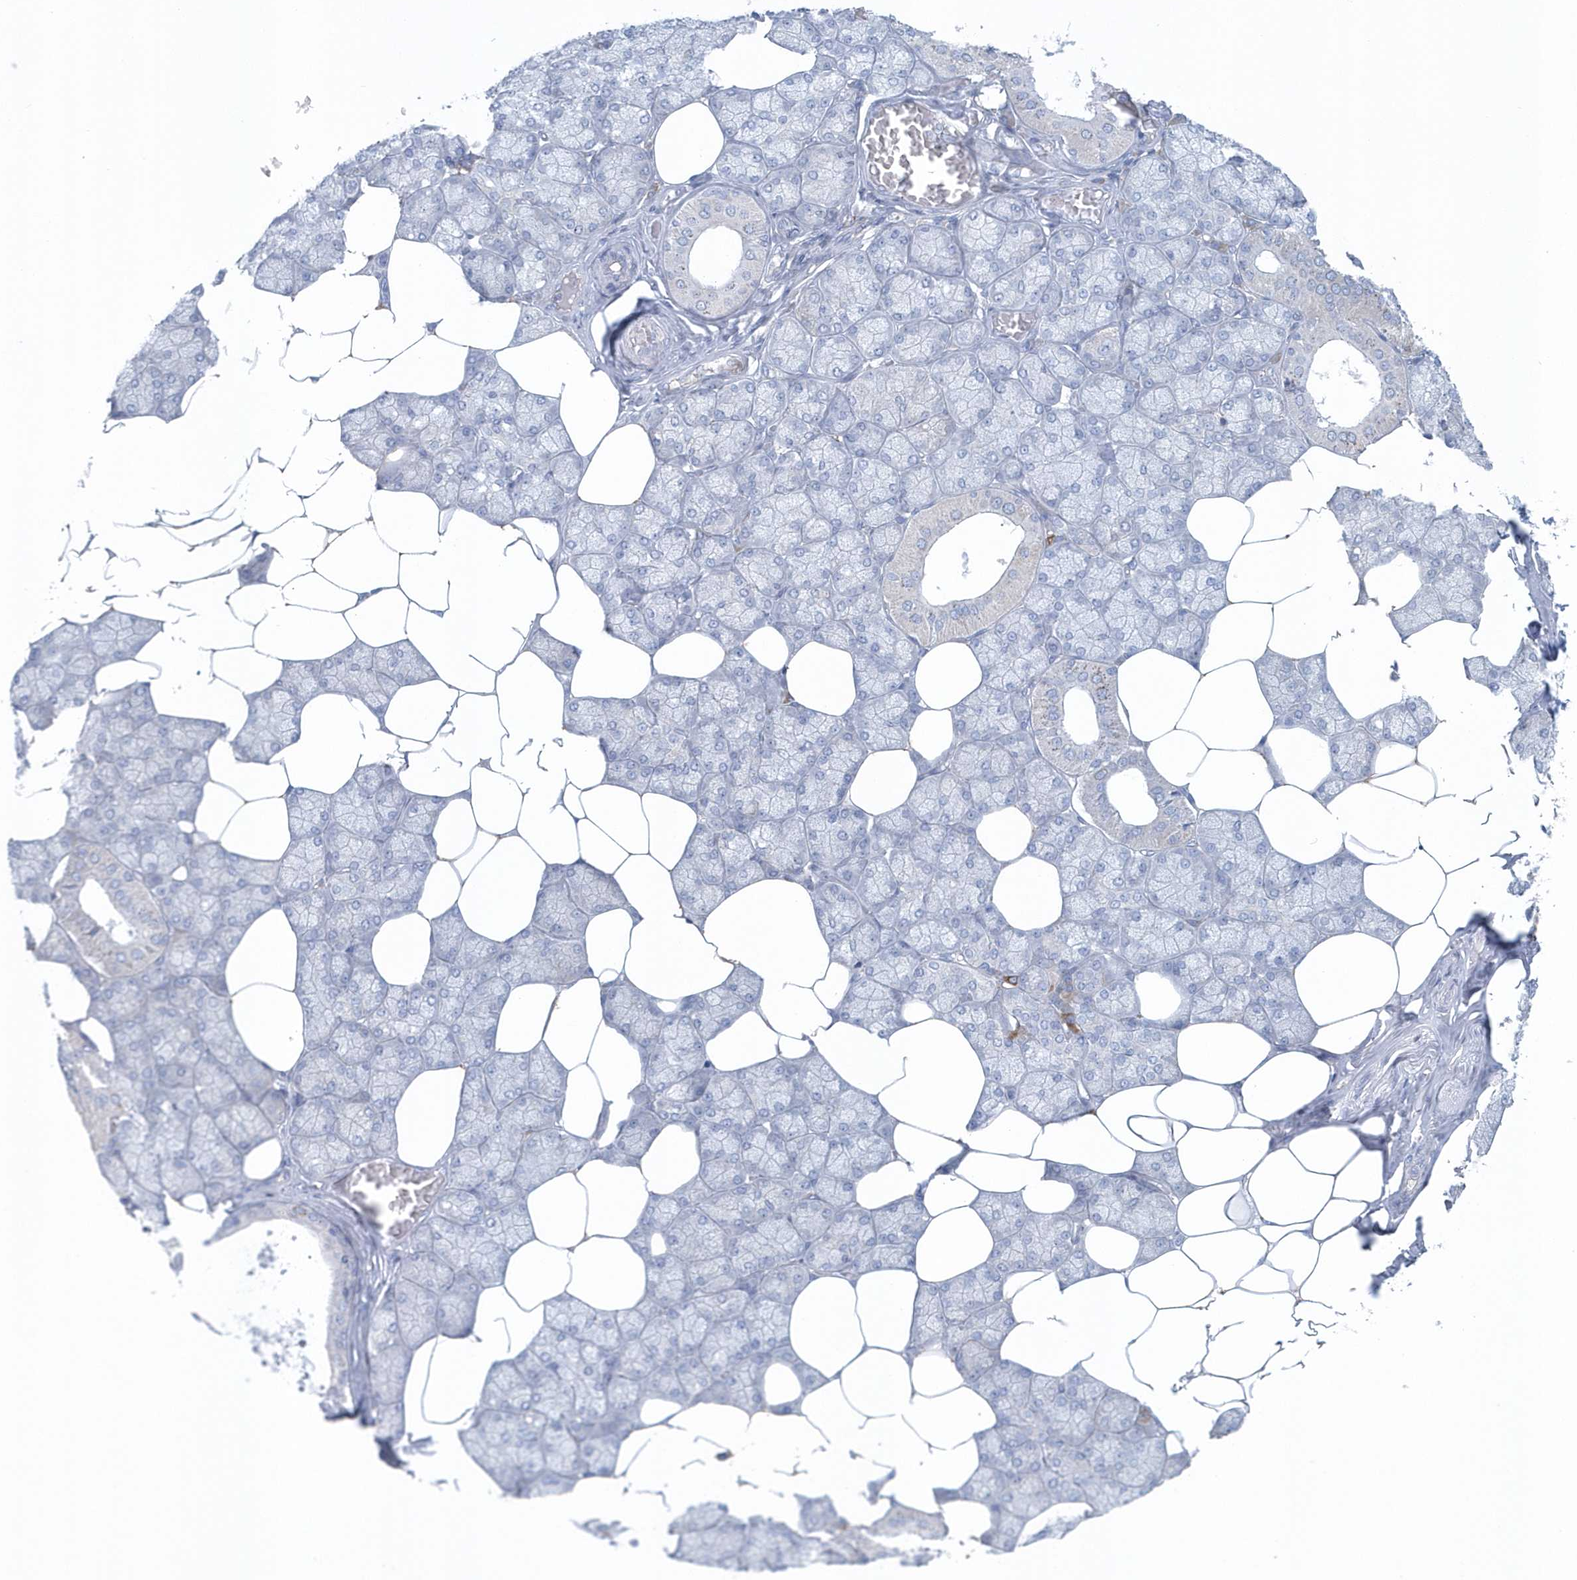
{"staining": {"intensity": "negative", "quantity": "none", "location": "none"}, "tissue": "salivary gland", "cell_type": "Glandular cells", "image_type": "normal", "snomed": [{"axis": "morphology", "description": "Normal tissue, NOS"}, {"axis": "topography", "description": "Salivary gland"}], "caption": "Histopathology image shows no protein expression in glandular cells of benign salivary gland. The staining was performed using DAB (3,3'-diaminobenzidine) to visualize the protein expression in brown, while the nuclei were stained in blue with hematoxylin (Magnification: 20x).", "gene": "SPATA18", "patient": {"sex": "male", "age": 62}}